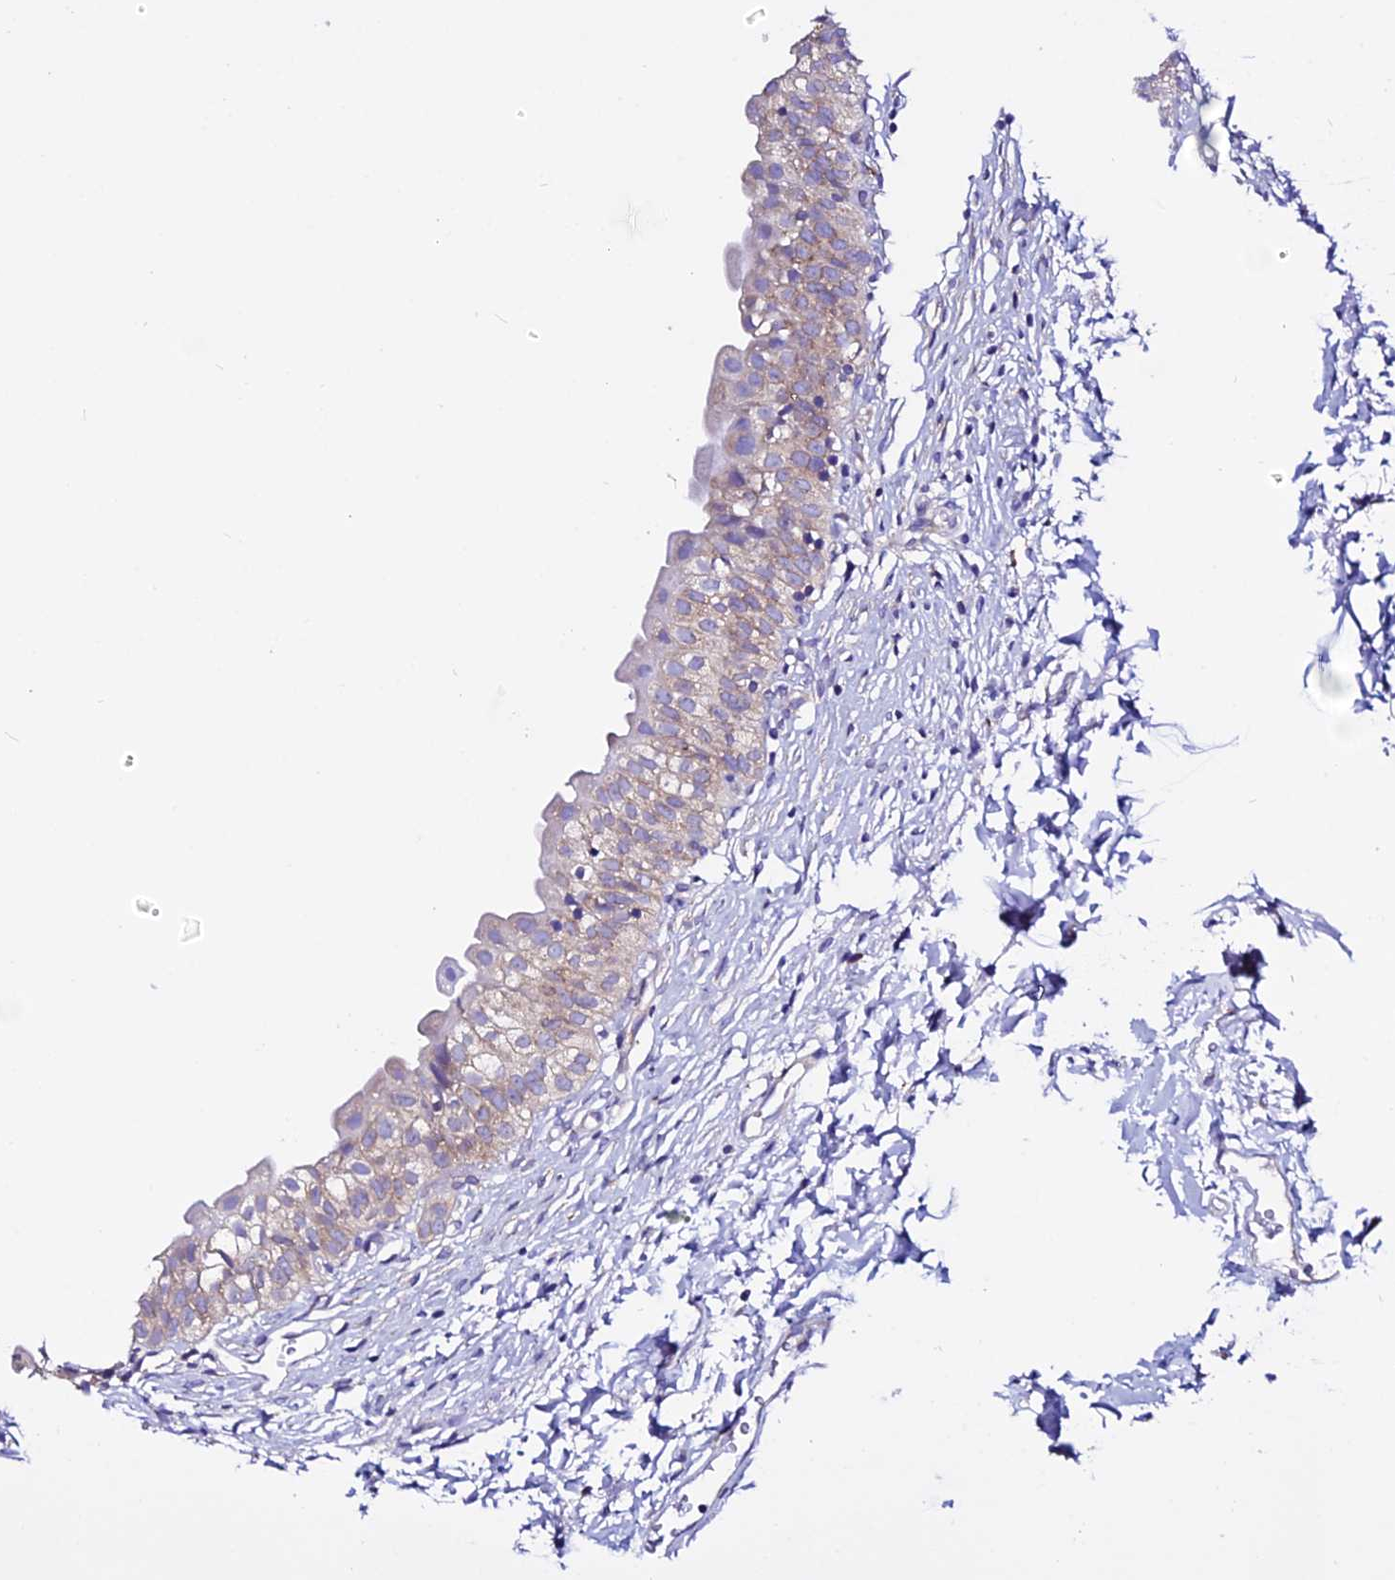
{"staining": {"intensity": "weak", "quantity": "25%-75%", "location": "cytoplasmic/membranous"}, "tissue": "urinary bladder", "cell_type": "Urothelial cells", "image_type": "normal", "snomed": [{"axis": "morphology", "description": "Normal tissue, NOS"}, {"axis": "topography", "description": "Urinary bladder"}], "caption": "Brown immunohistochemical staining in benign human urinary bladder shows weak cytoplasmic/membranous expression in about 25%-75% of urothelial cells. The staining is performed using DAB brown chromogen to label protein expression. The nuclei are counter-stained blue using hematoxylin.", "gene": "EEF1G", "patient": {"sex": "male", "age": 55}}